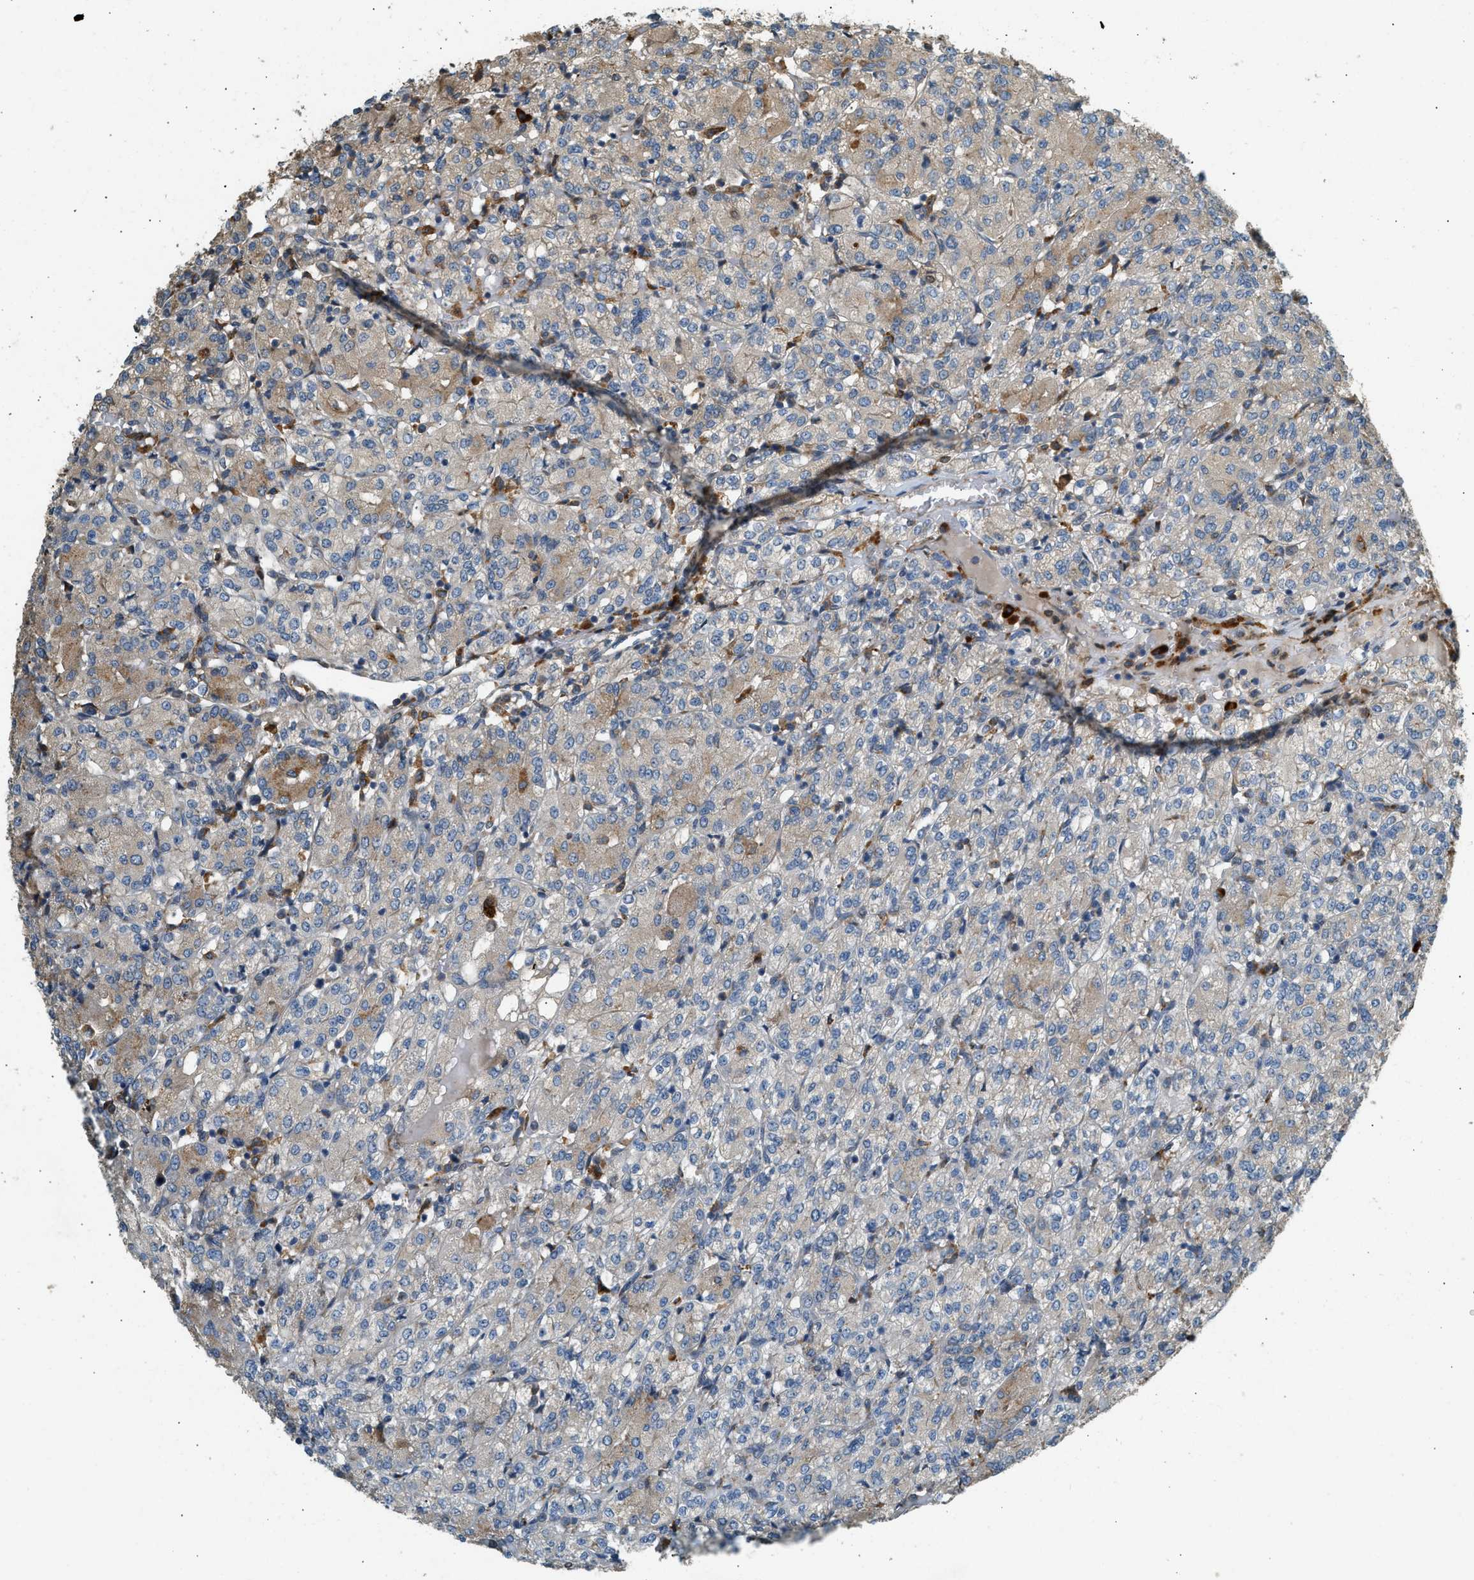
{"staining": {"intensity": "weak", "quantity": ">75%", "location": "cytoplasmic/membranous"}, "tissue": "renal cancer", "cell_type": "Tumor cells", "image_type": "cancer", "snomed": [{"axis": "morphology", "description": "Adenocarcinoma, NOS"}, {"axis": "topography", "description": "Kidney"}], "caption": "Immunohistochemistry of human renal cancer (adenocarcinoma) exhibits low levels of weak cytoplasmic/membranous positivity in about >75% of tumor cells.", "gene": "CTSB", "patient": {"sex": "male", "age": 77}}